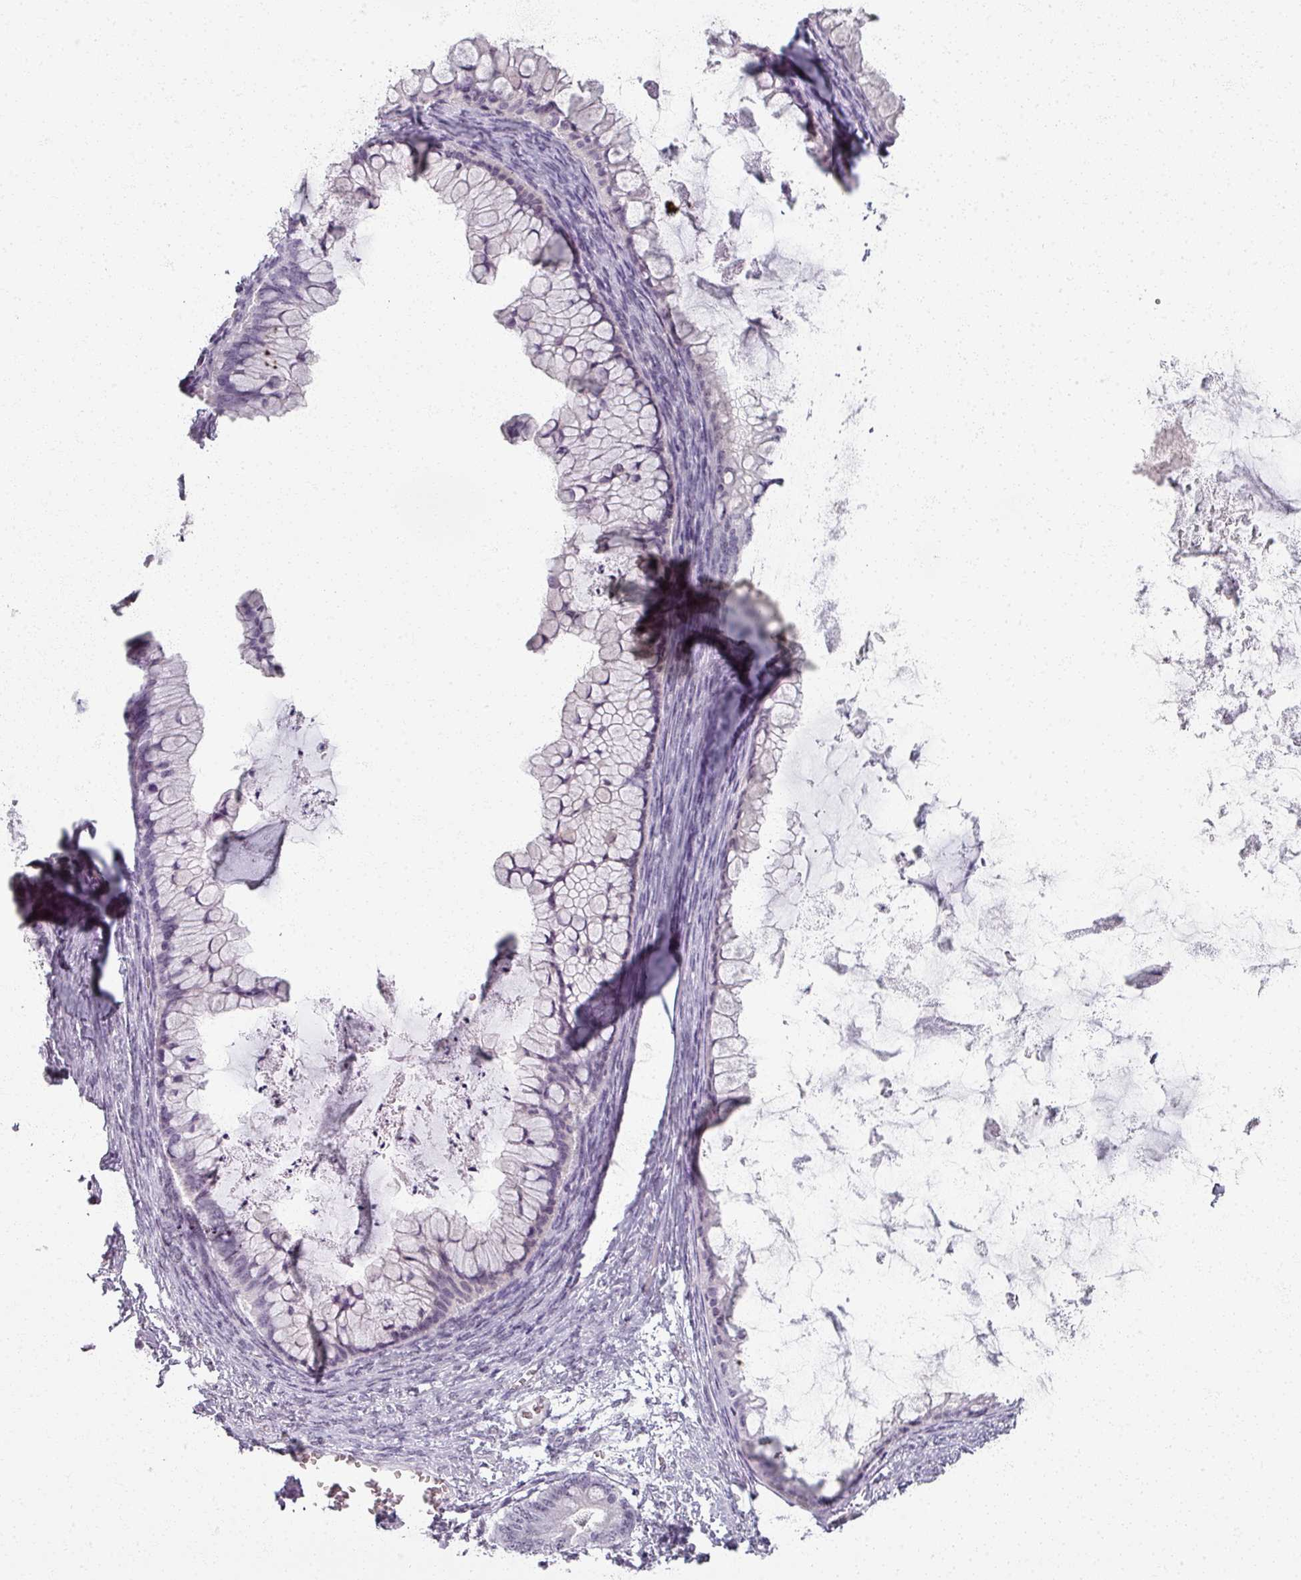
{"staining": {"intensity": "negative", "quantity": "none", "location": "none"}, "tissue": "ovarian cancer", "cell_type": "Tumor cells", "image_type": "cancer", "snomed": [{"axis": "morphology", "description": "Cystadenocarcinoma, mucinous, NOS"}, {"axis": "topography", "description": "Ovary"}], "caption": "Mucinous cystadenocarcinoma (ovarian) was stained to show a protein in brown. There is no significant staining in tumor cells.", "gene": "RFPL2", "patient": {"sex": "female", "age": 35}}